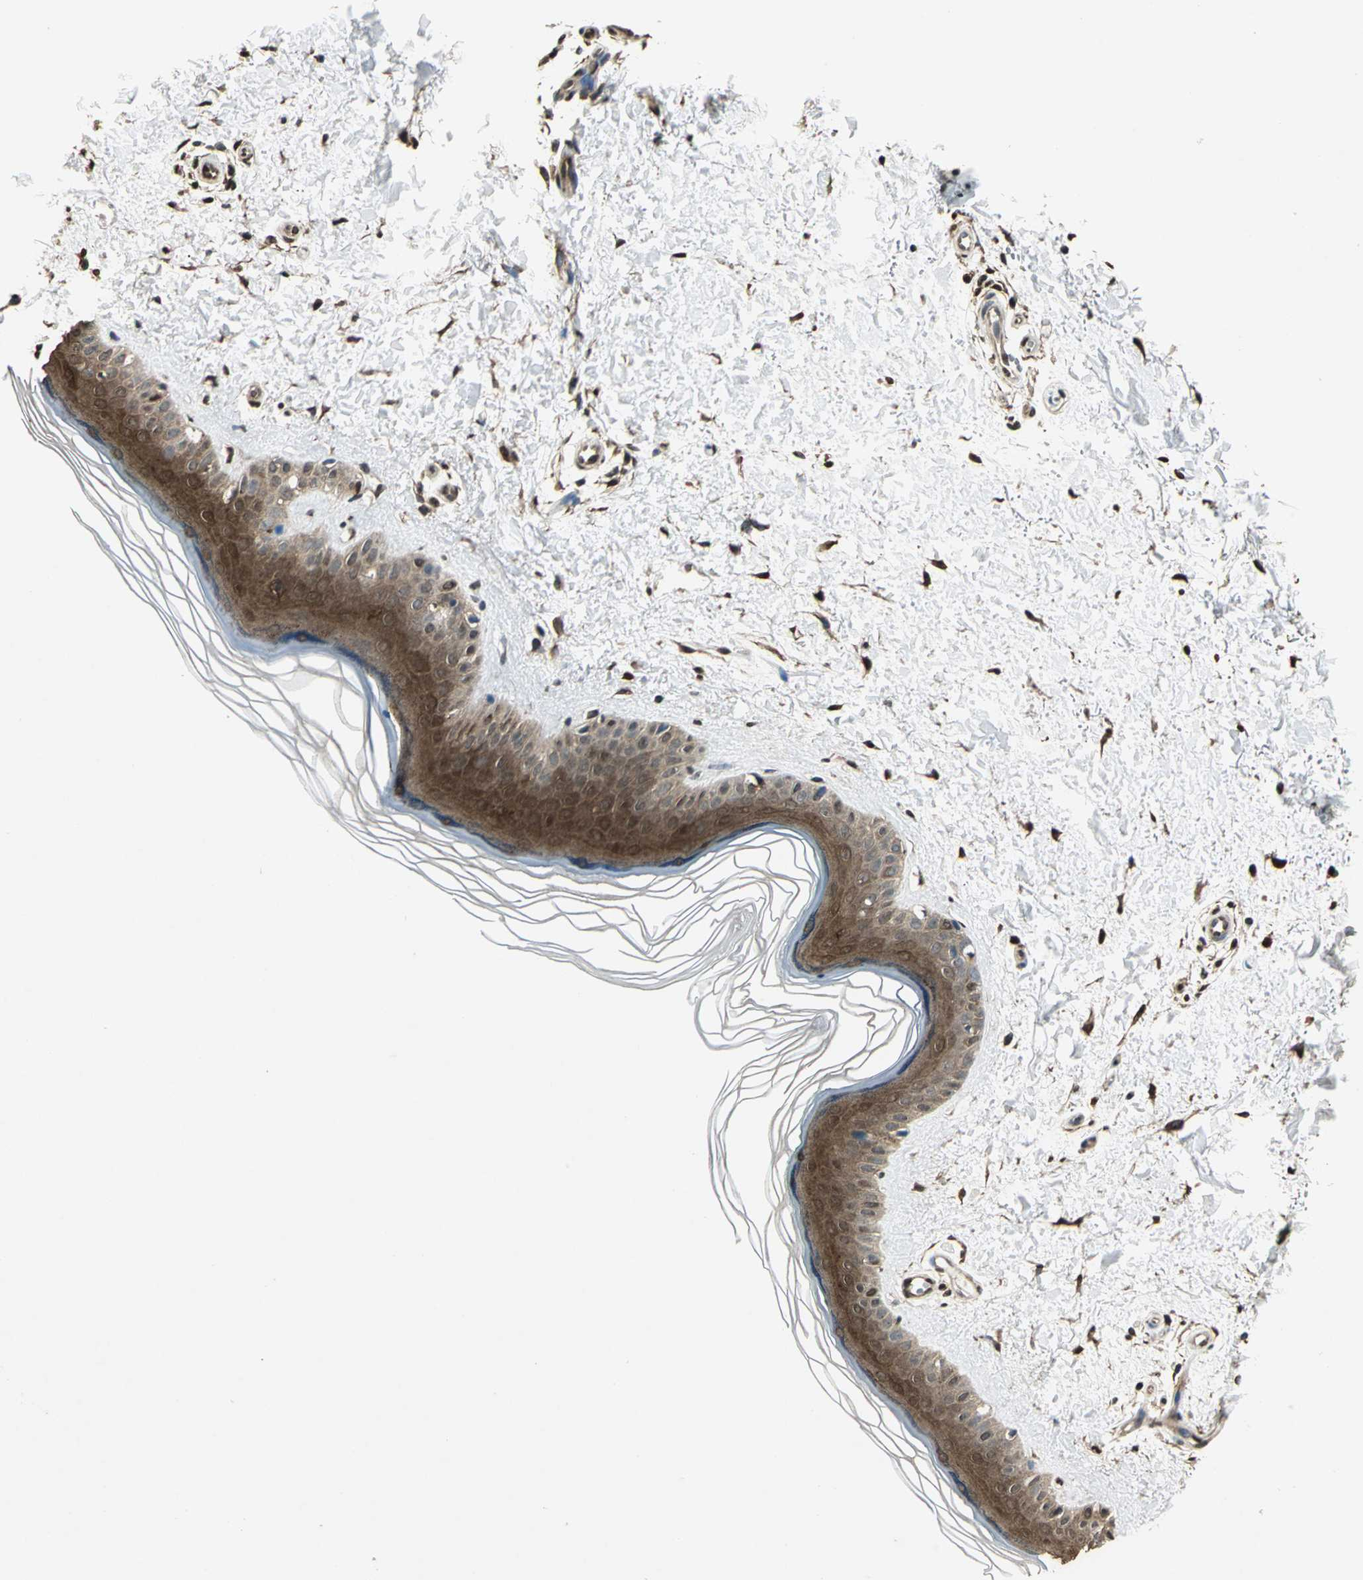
{"staining": {"intensity": "strong", "quantity": ">75%", "location": "cytoplasmic/membranous"}, "tissue": "skin", "cell_type": "Fibroblasts", "image_type": "normal", "snomed": [{"axis": "morphology", "description": "Normal tissue, NOS"}, {"axis": "topography", "description": "Skin"}], "caption": "Skin stained with a brown dye displays strong cytoplasmic/membranous positive expression in about >75% of fibroblasts.", "gene": "LGALS3", "patient": {"sex": "female", "age": 19}}